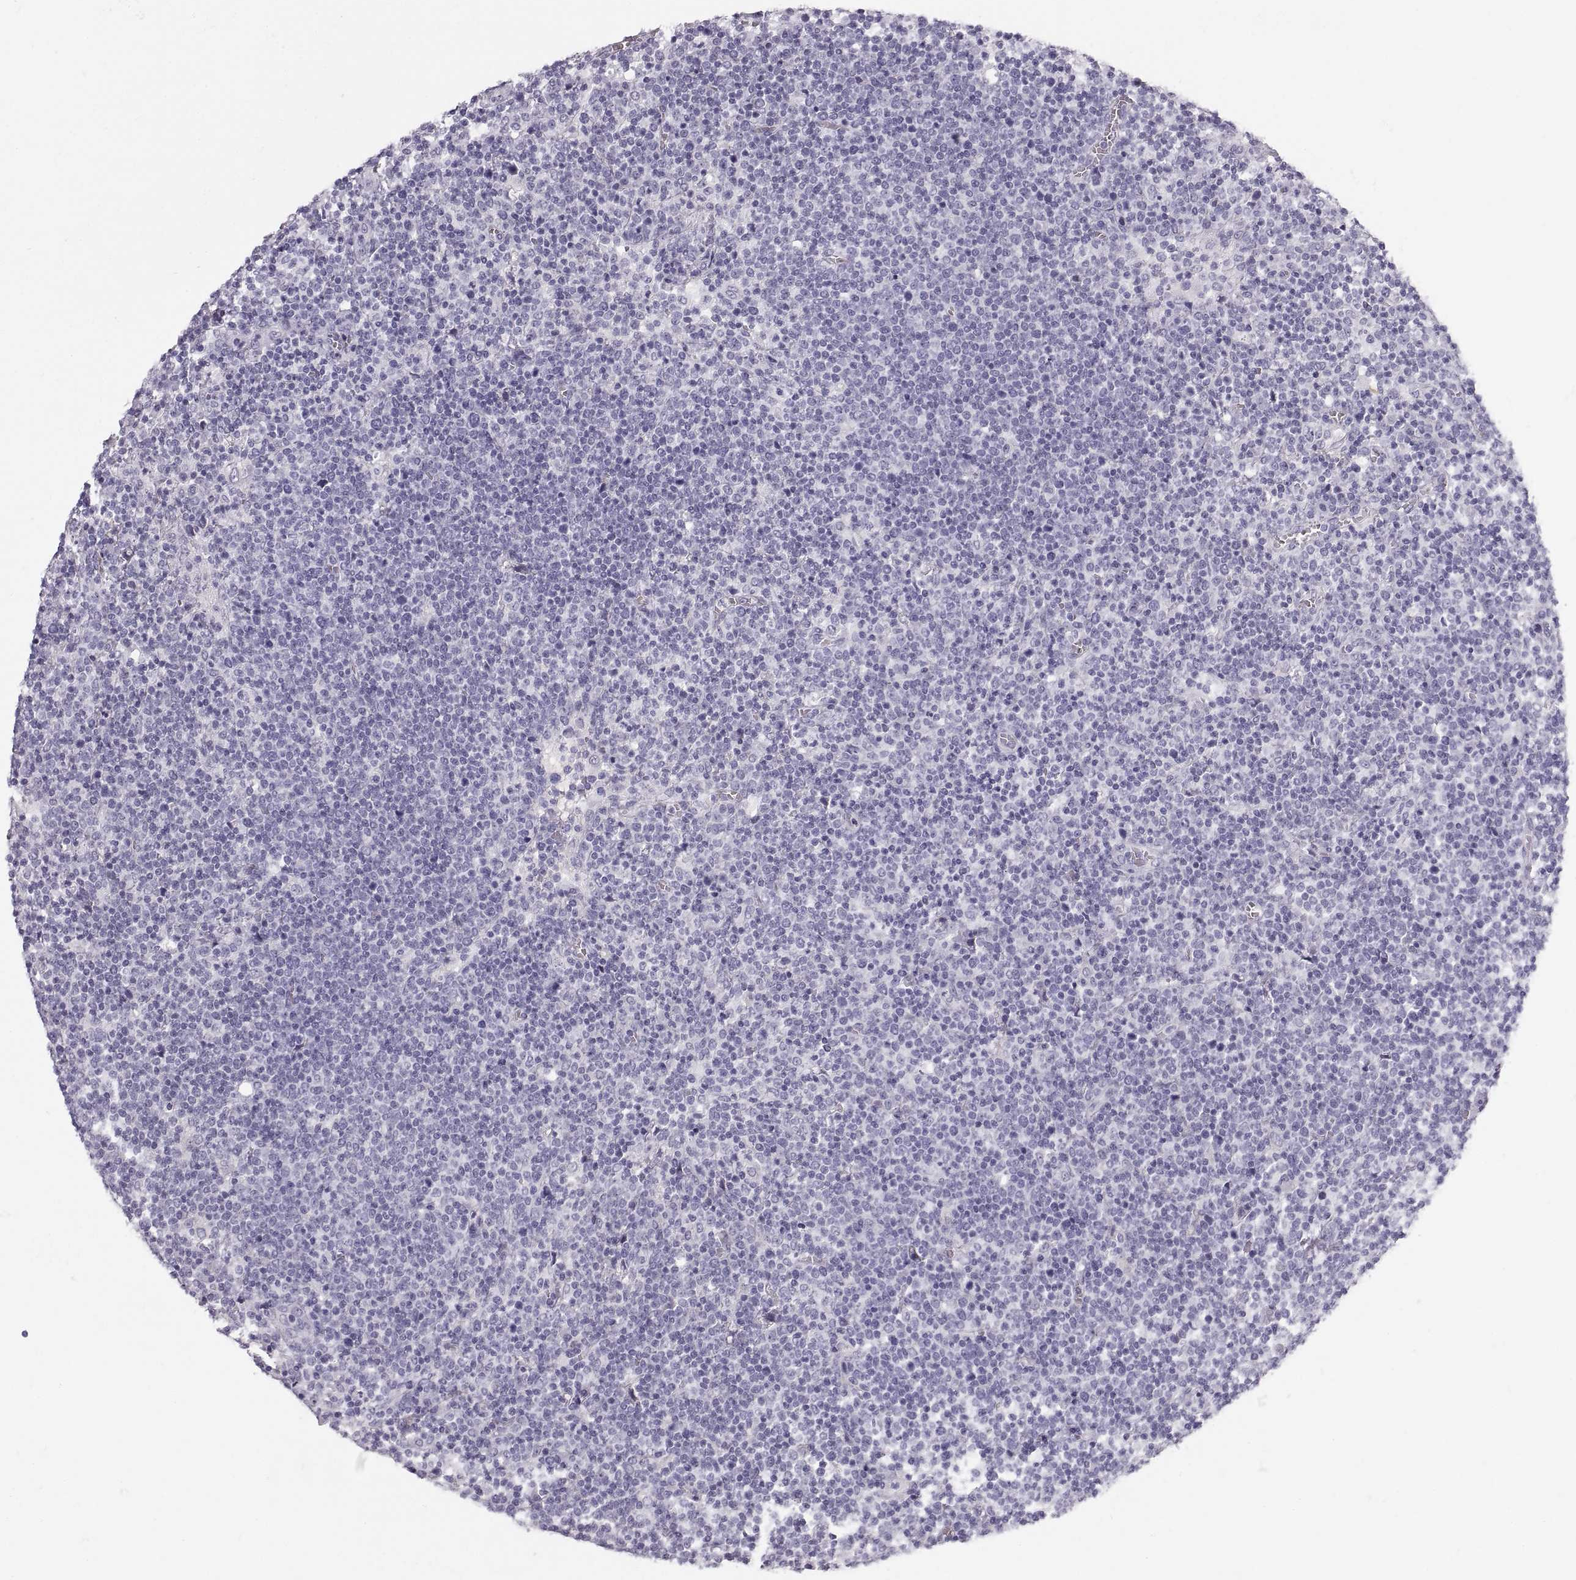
{"staining": {"intensity": "negative", "quantity": "none", "location": "none"}, "tissue": "lymphoma", "cell_type": "Tumor cells", "image_type": "cancer", "snomed": [{"axis": "morphology", "description": "Malignant lymphoma, non-Hodgkin's type, High grade"}, {"axis": "topography", "description": "Lymph node"}], "caption": "There is no significant staining in tumor cells of lymphoma.", "gene": "CRYAA", "patient": {"sex": "male", "age": 61}}